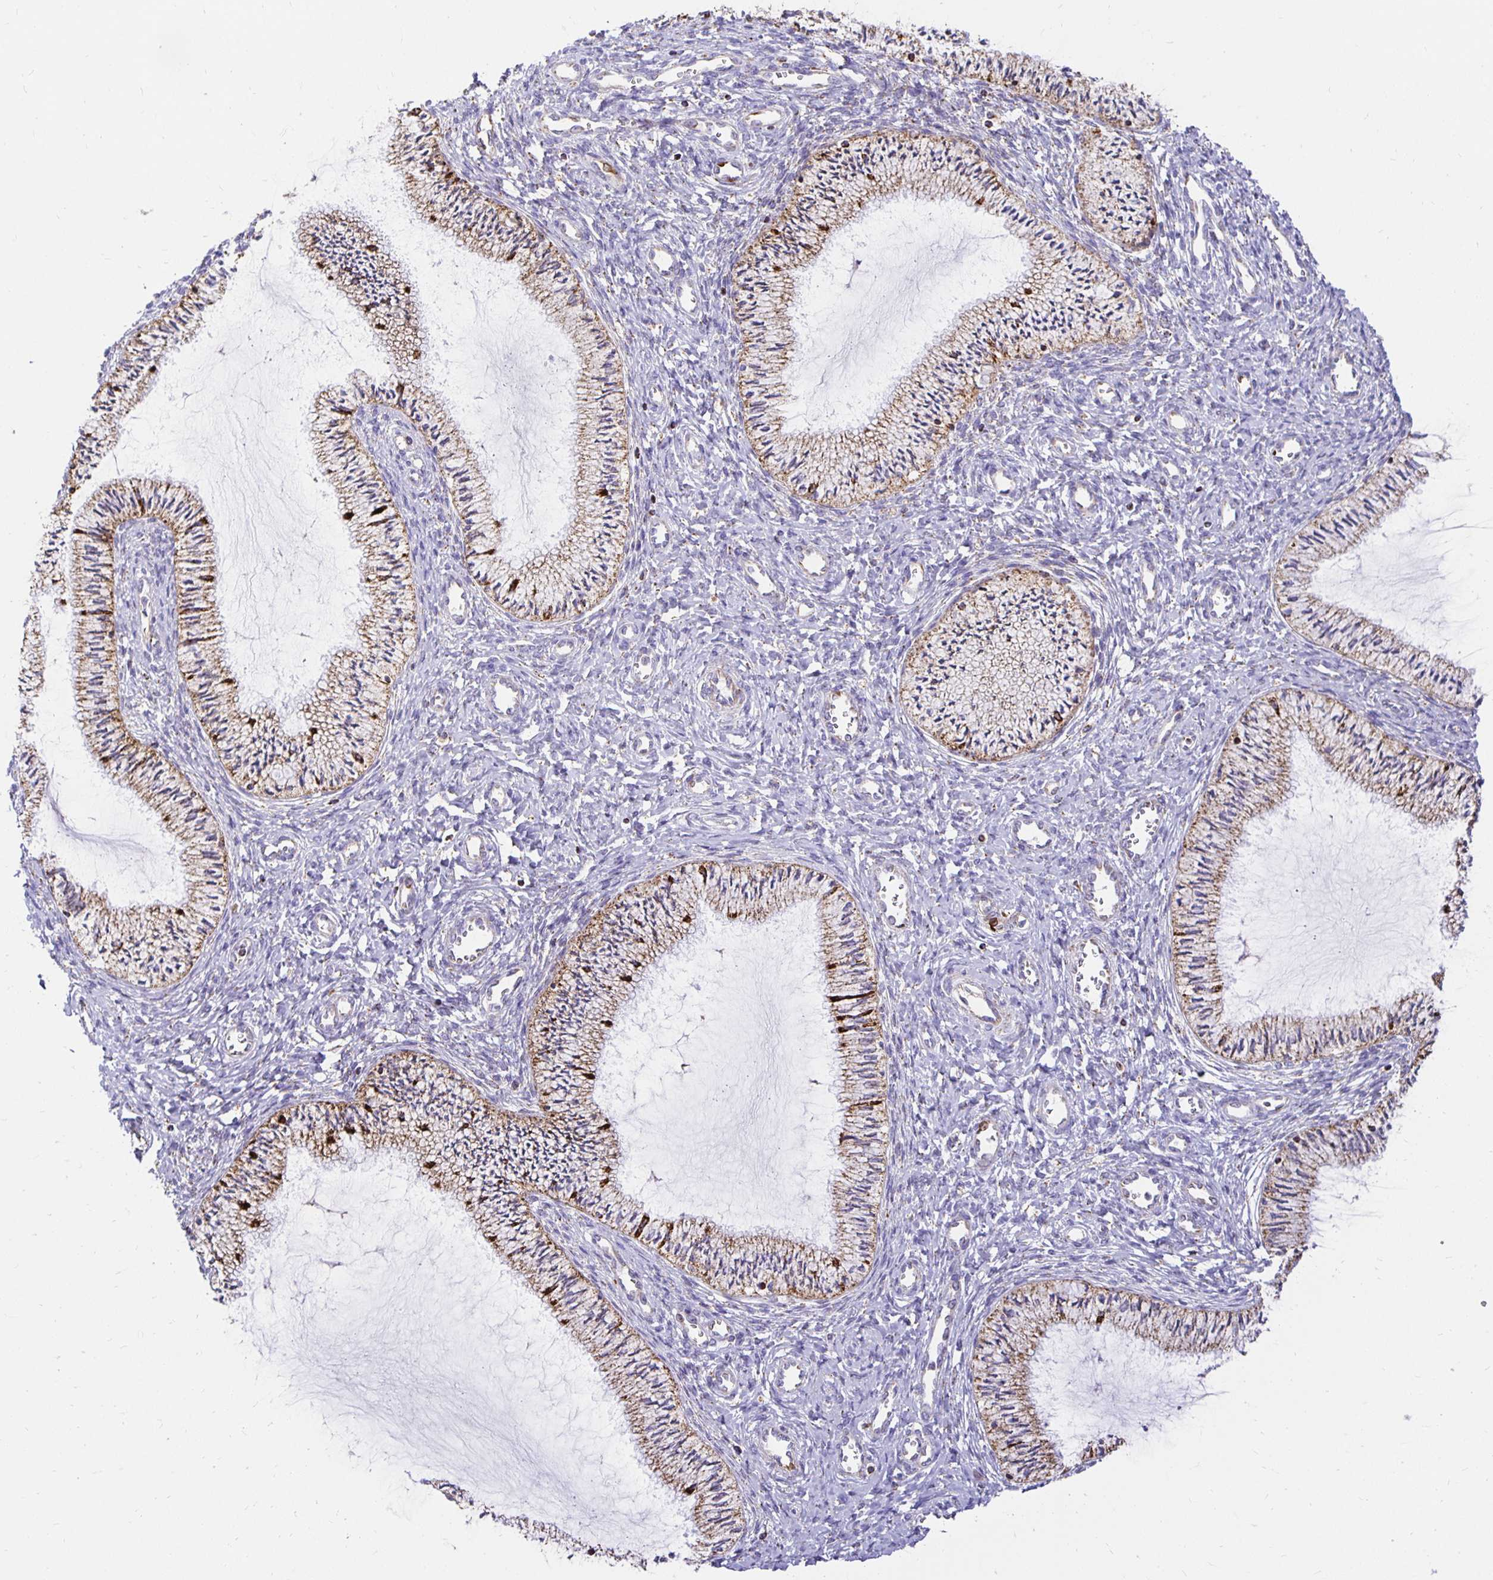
{"staining": {"intensity": "weak", "quantity": ">75%", "location": "cytoplasmic/membranous"}, "tissue": "cervix", "cell_type": "Glandular cells", "image_type": "normal", "snomed": [{"axis": "morphology", "description": "Normal tissue, NOS"}, {"axis": "topography", "description": "Cervix"}], "caption": "Brown immunohistochemical staining in normal cervix shows weak cytoplasmic/membranous positivity in about >75% of glandular cells.", "gene": "PLAAT2", "patient": {"sex": "female", "age": 24}}